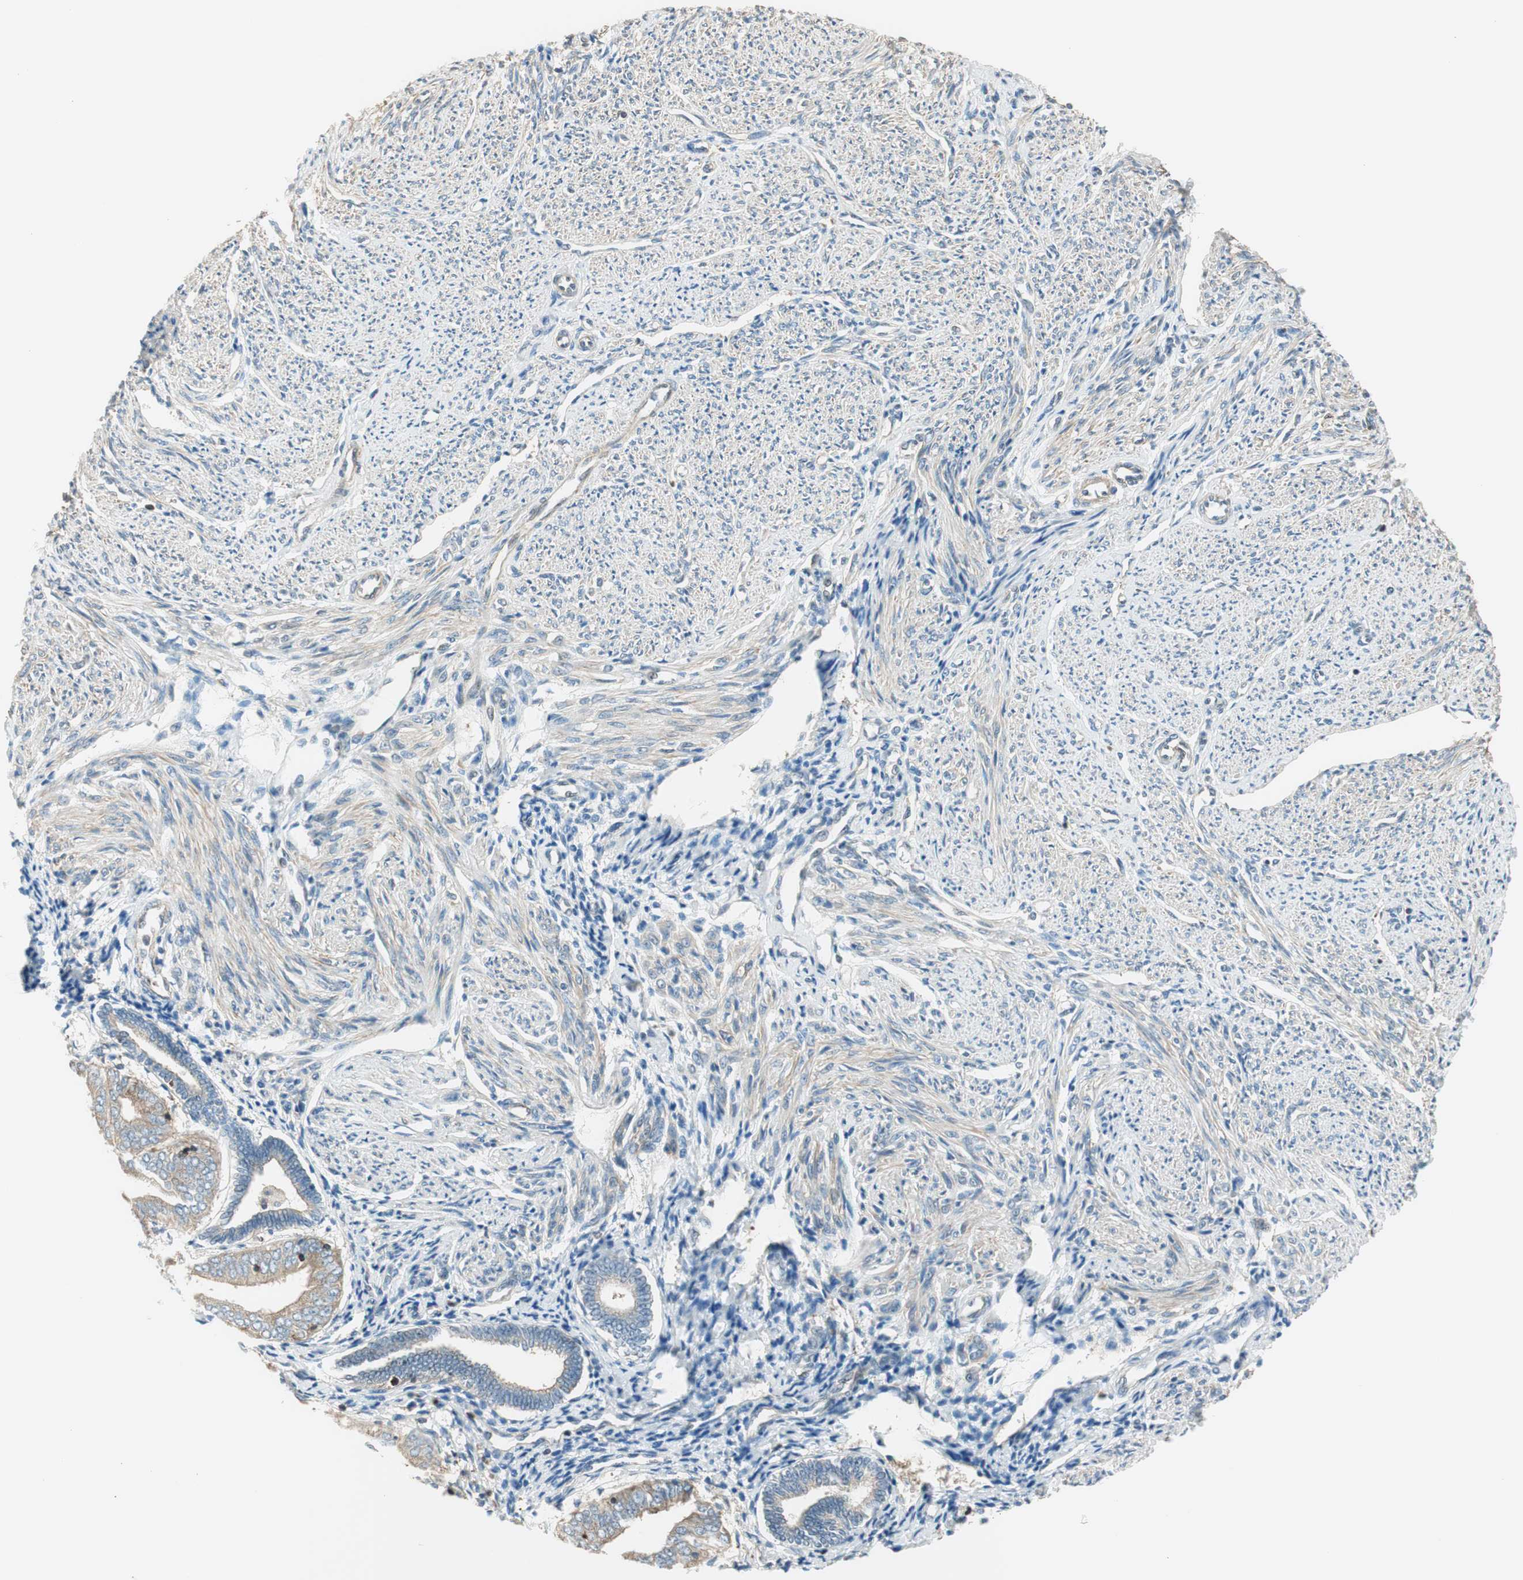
{"staining": {"intensity": "moderate", "quantity": "25%-75%", "location": "cytoplasmic/membranous"}, "tissue": "smooth muscle", "cell_type": "Smooth muscle cells", "image_type": "normal", "snomed": [{"axis": "morphology", "description": "Normal tissue, NOS"}, {"axis": "topography", "description": "Smooth muscle"}], "caption": "Immunohistochemistry photomicrograph of normal smooth muscle: smooth muscle stained using immunohistochemistry displays medium levels of moderate protein expression localized specifically in the cytoplasmic/membranous of smooth muscle cells, appearing as a cytoplasmic/membranous brown color.", "gene": "PI4K2B", "patient": {"sex": "female", "age": 65}}